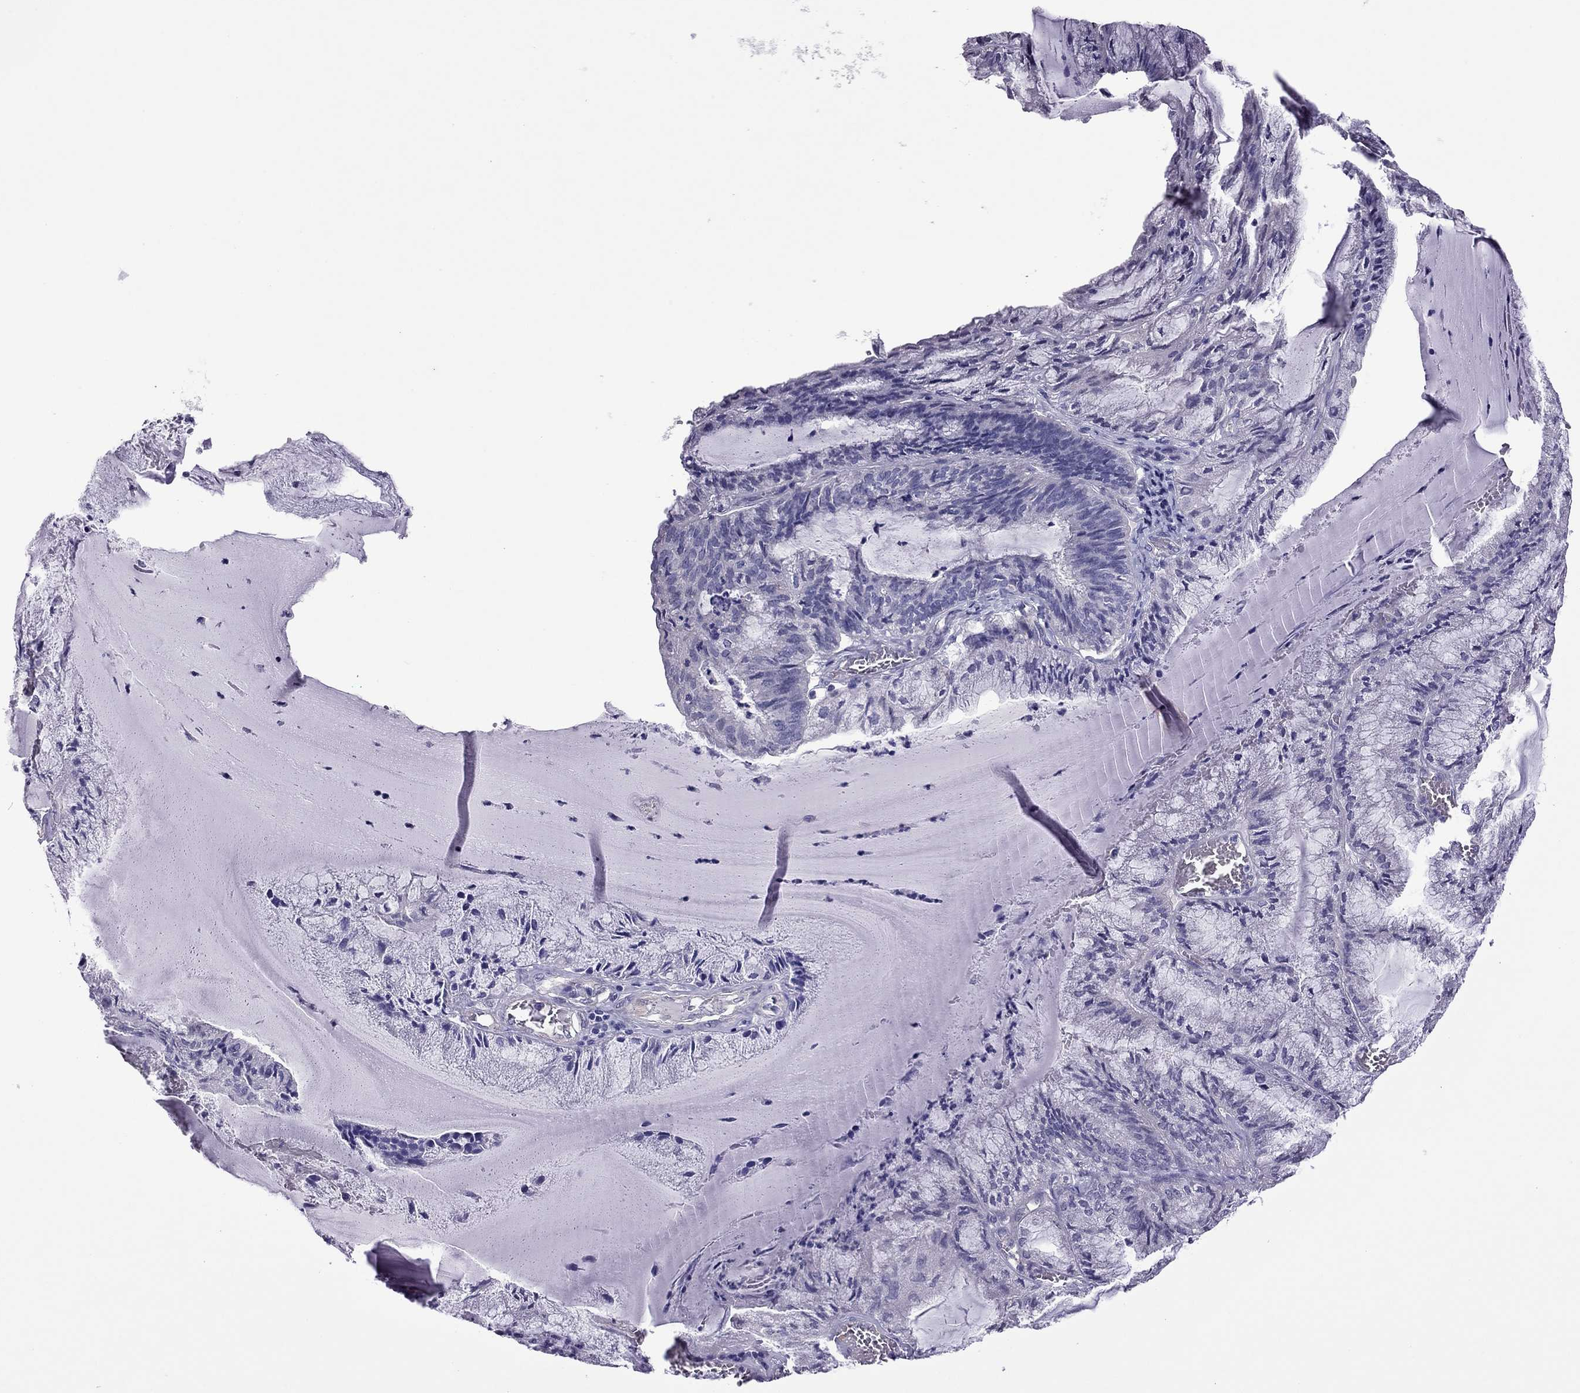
{"staining": {"intensity": "negative", "quantity": "none", "location": "none"}, "tissue": "endometrial cancer", "cell_type": "Tumor cells", "image_type": "cancer", "snomed": [{"axis": "morphology", "description": "Carcinoma, NOS"}, {"axis": "topography", "description": "Endometrium"}], "caption": "A photomicrograph of endometrial cancer stained for a protein reveals no brown staining in tumor cells.", "gene": "SLC16A8", "patient": {"sex": "female", "age": 62}}